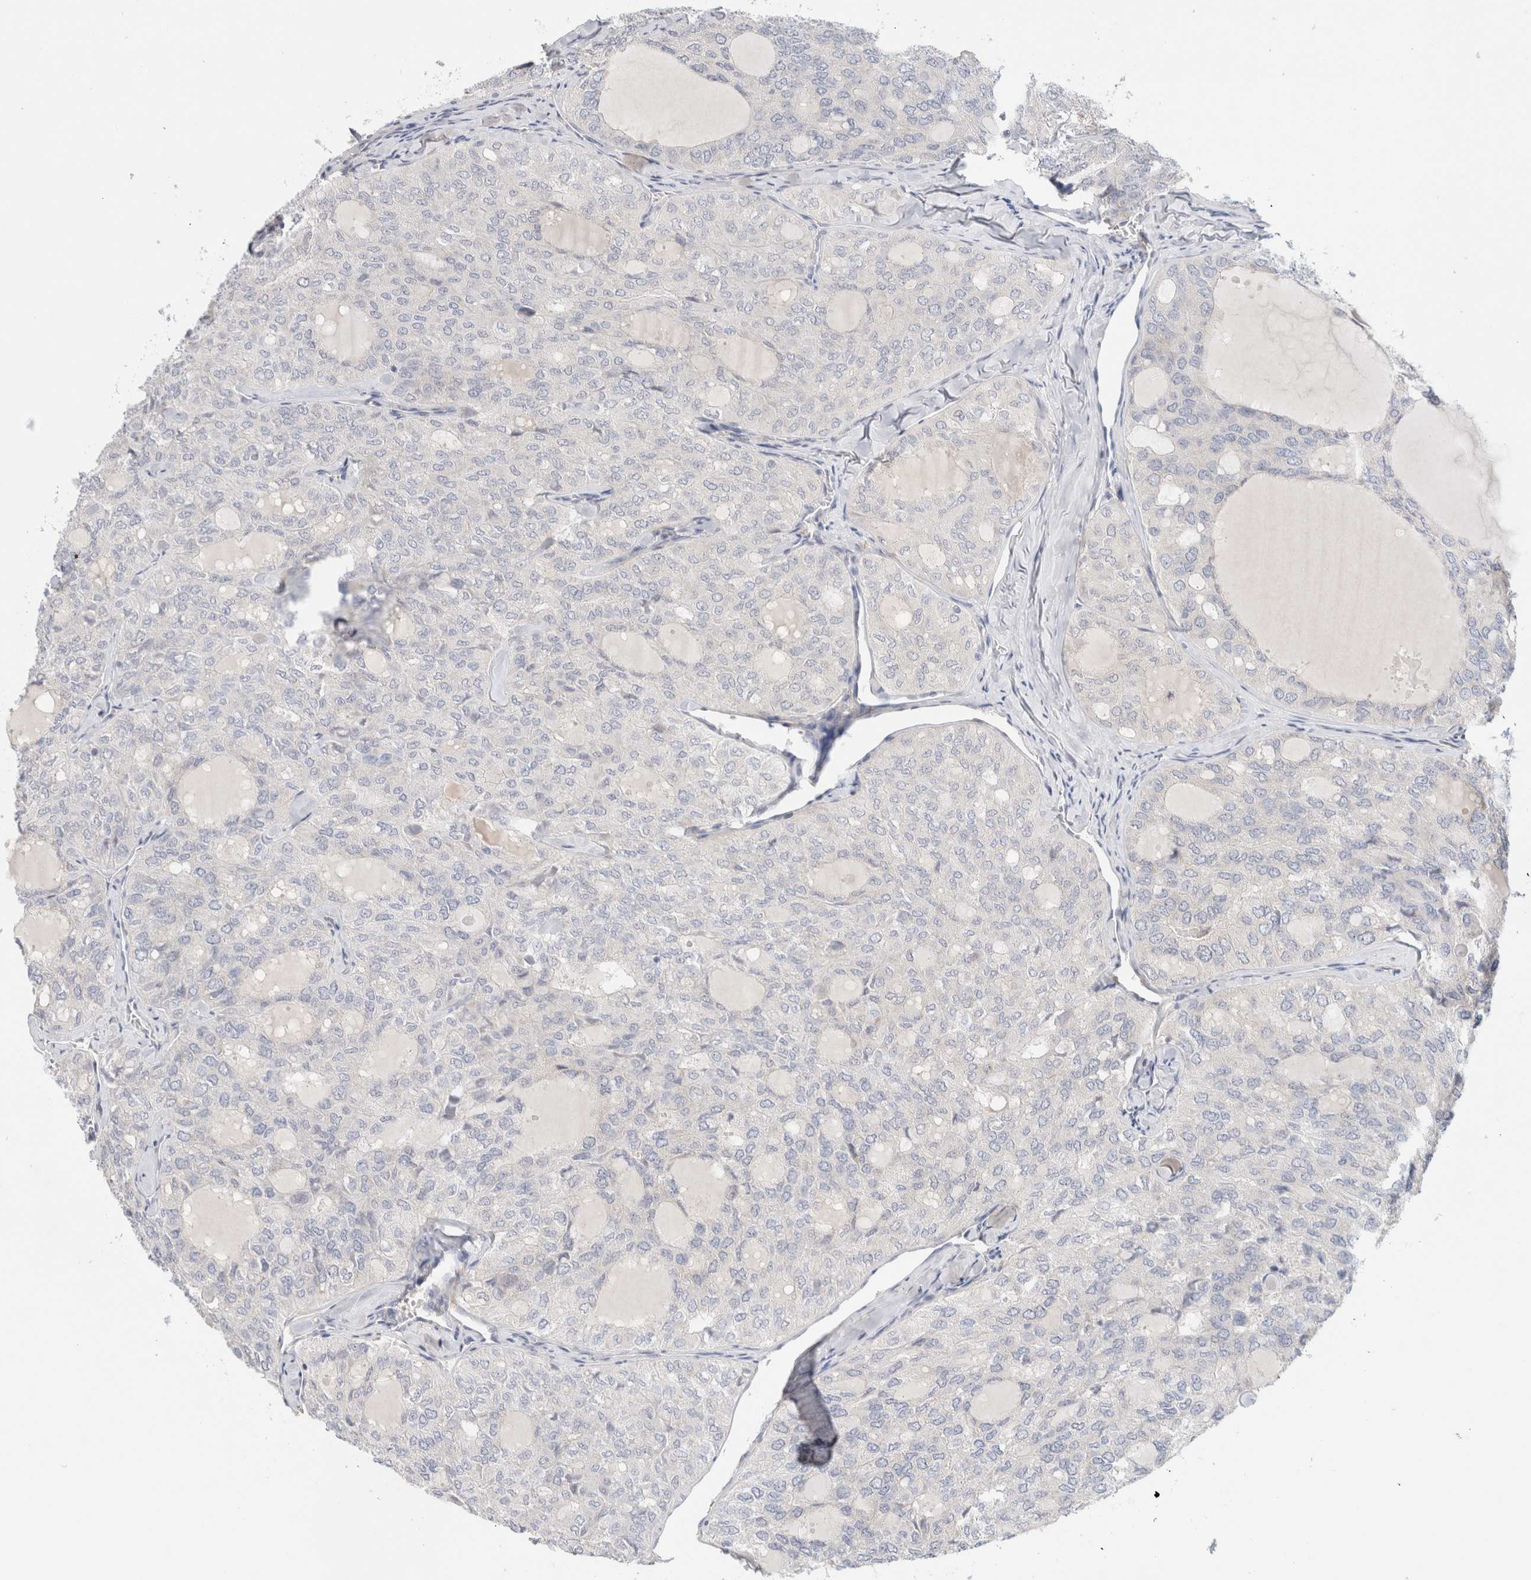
{"staining": {"intensity": "negative", "quantity": "none", "location": "none"}, "tissue": "thyroid cancer", "cell_type": "Tumor cells", "image_type": "cancer", "snomed": [{"axis": "morphology", "description": "Follicular adenoma carcinoma, NOS"}, {"axis": "topography", "description": "Thyroid gland"}], "caption": "Histopathology image shows no significant protein staining in tumor cells of thyroid cancer.", "gene": "SPRTN", "patient": {"sex": "male", "age": 75}}